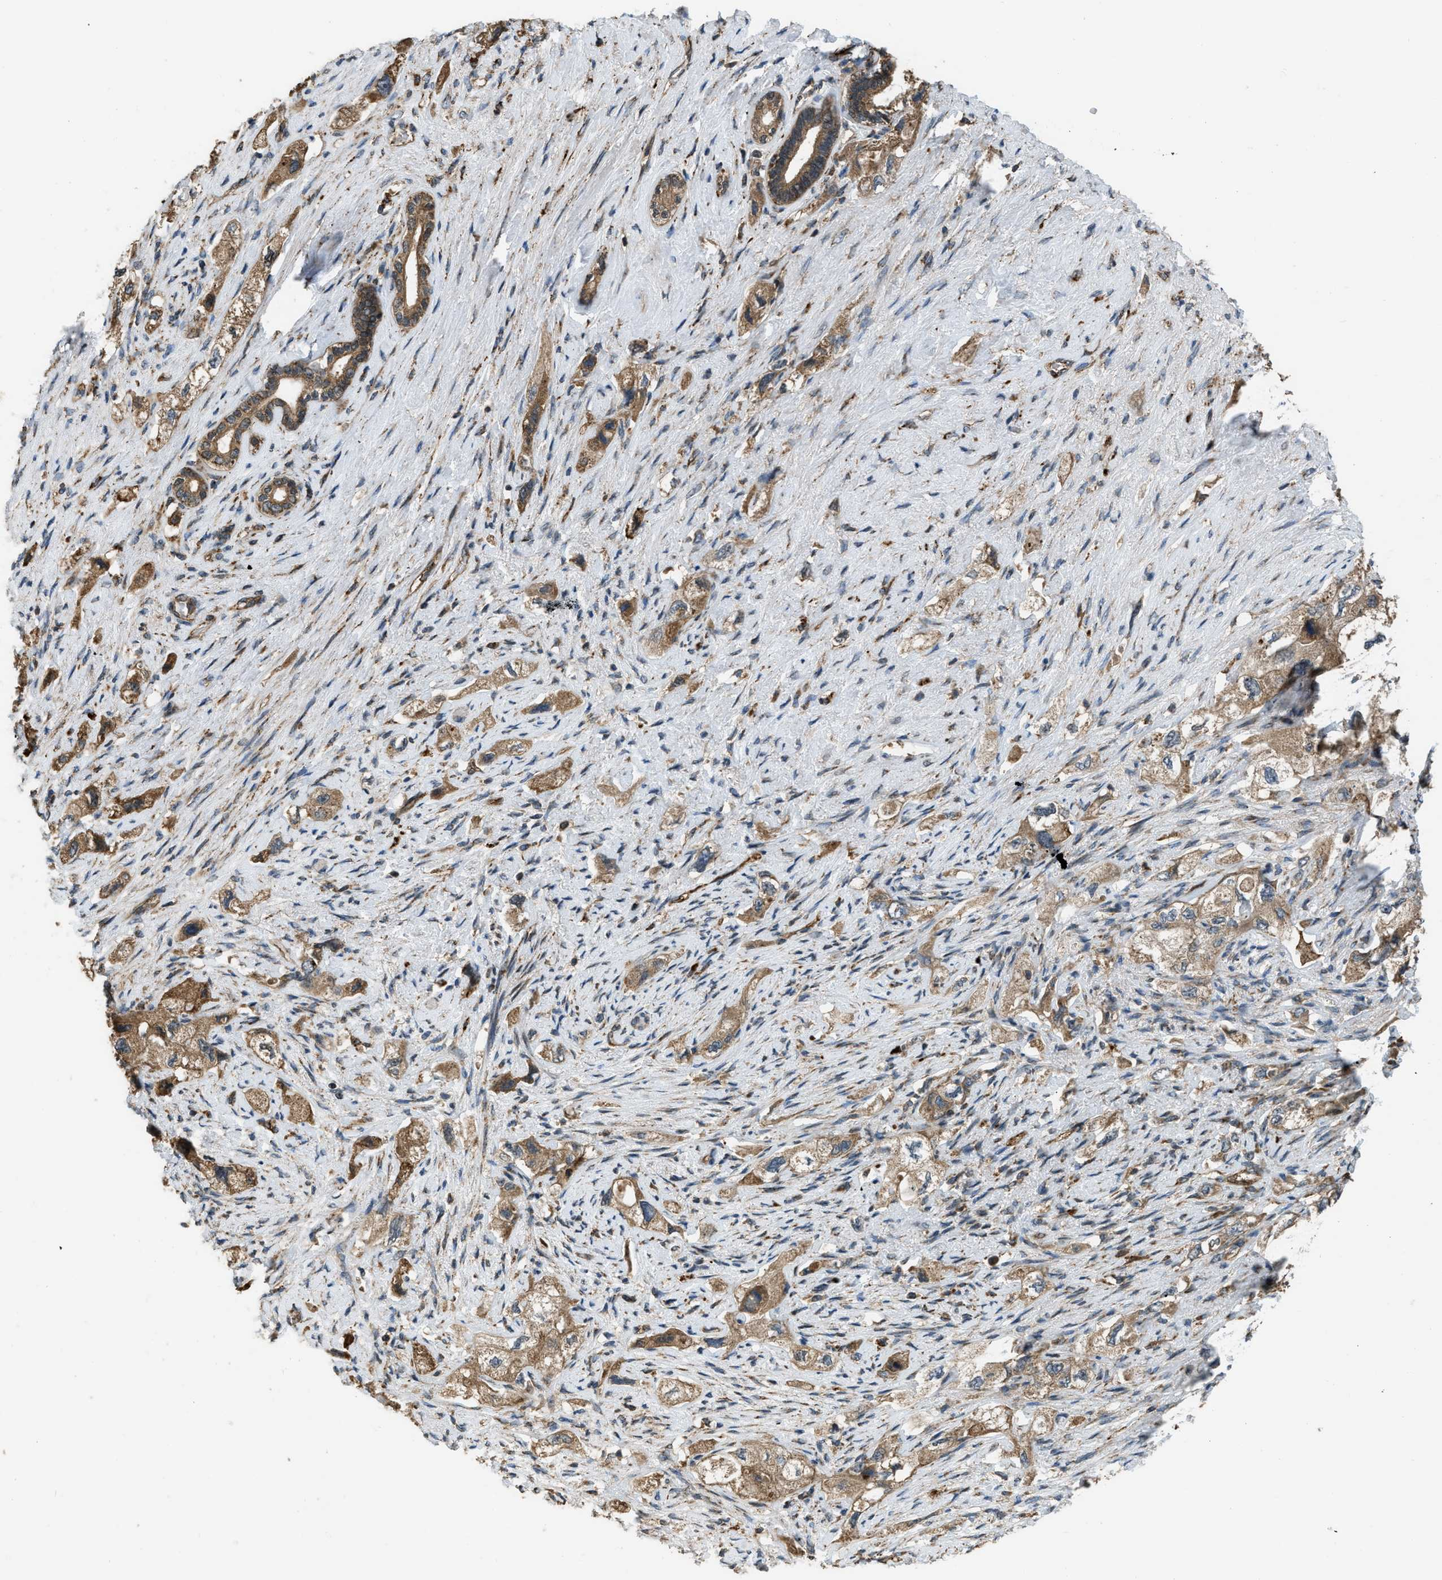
{"staining": {"intensity": "moderate", "quantity": ">75%", "location": "cytoplasmic/membranous"}, "tissue": "pancreatic cancer", "cell_type": "Tumor cells", "image_type": "cancer", "snomed": [{"axis": "morphology", "description": "Adenocarcinoma, NOS"}, {"axis": "topography", "description": "Pancreas"}], "caption": "The photomicrograph demonstrates staining of pancreatic adenocarcinoma, revealing moderate cytoplasmic/membranous protein expression (brown color) within tumor cells.", "gene": "GGH", "patient": {"sex": "female", "age": 73}}